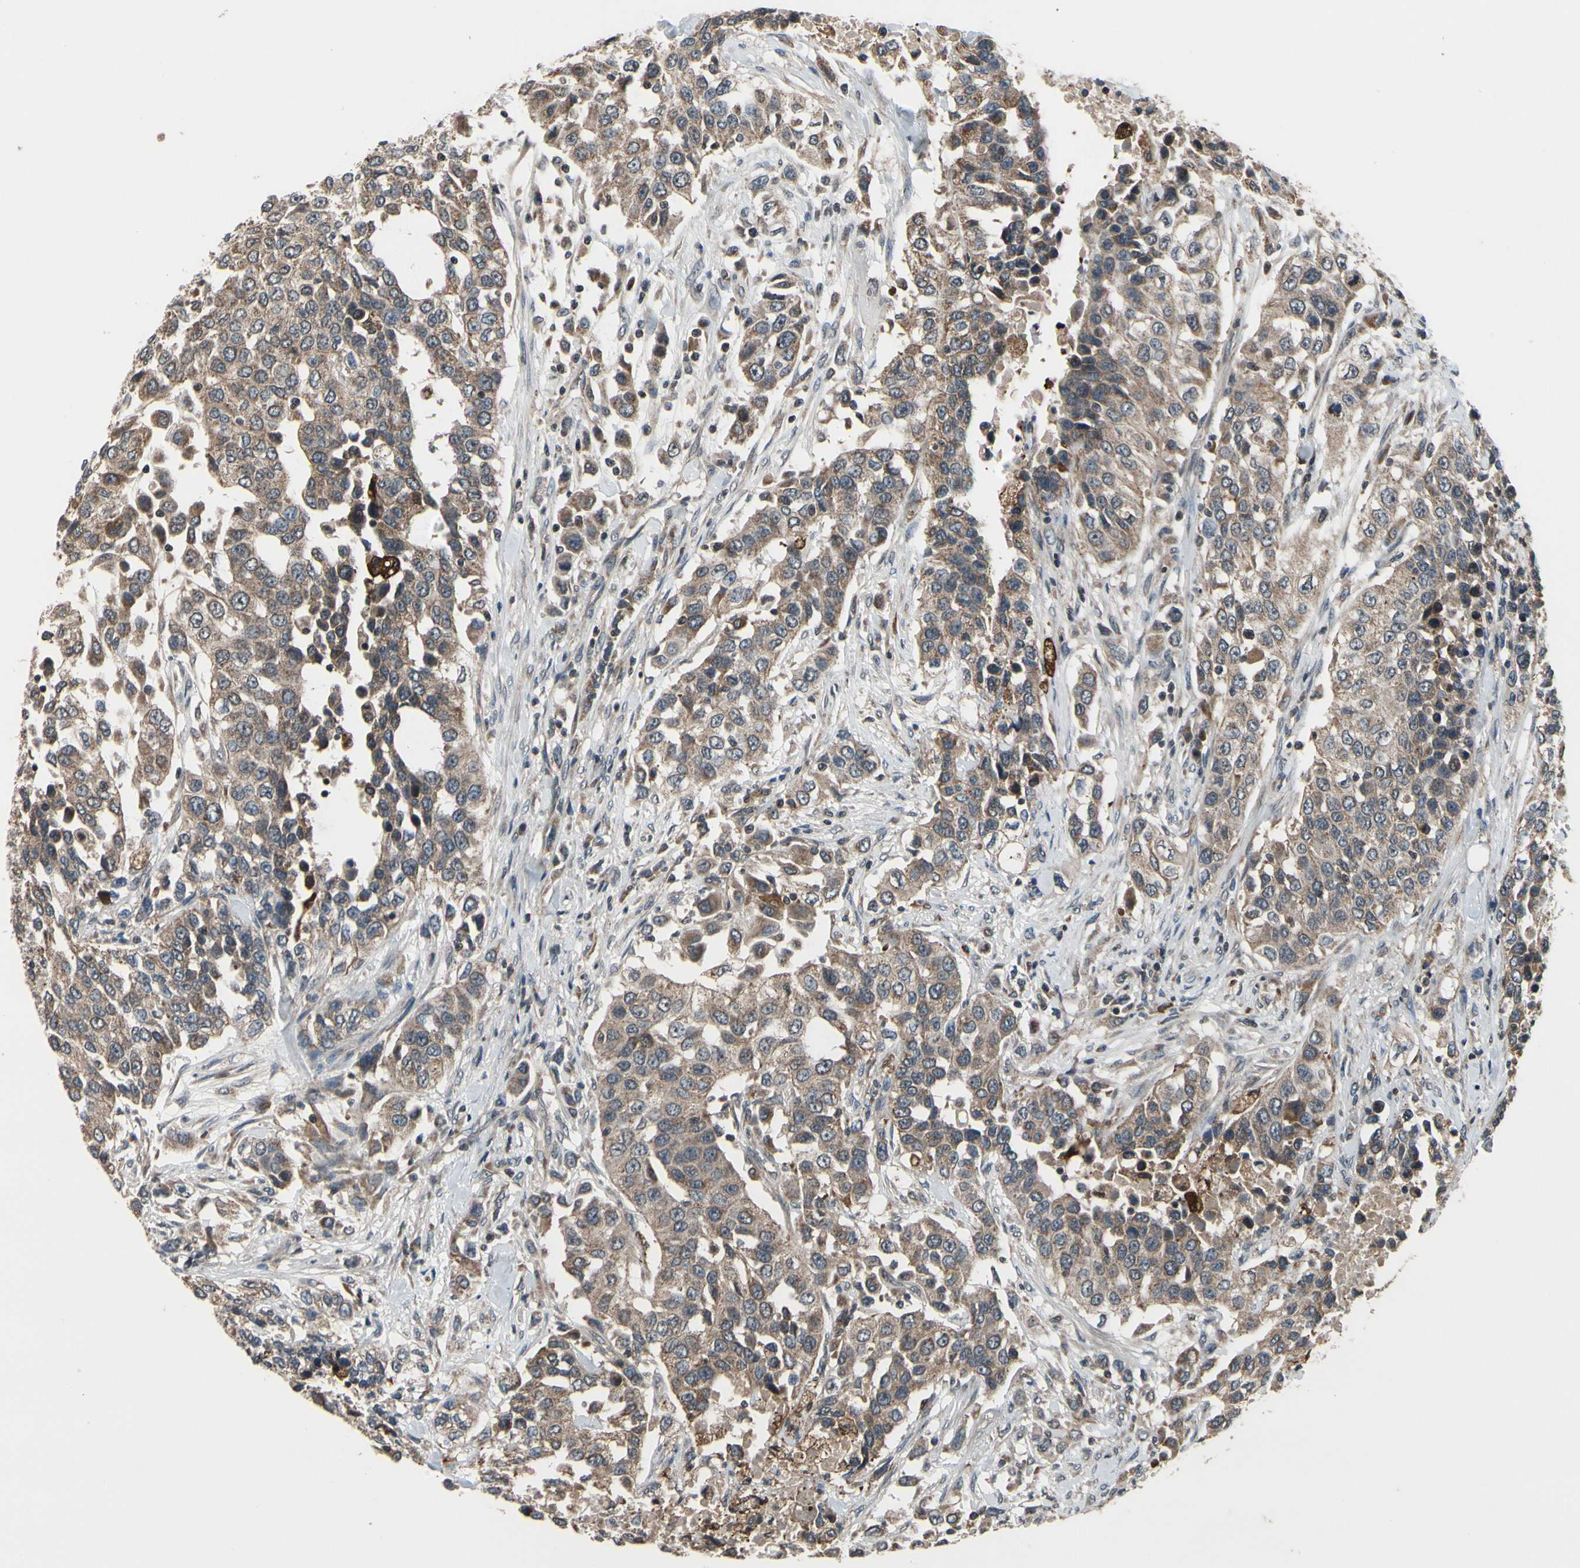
{"staining": {"intensity": "weak", "quantity": ">75%", "location": "cytoplasmic/membranous"}, "tissue": "urothelial cancer", "cell_type": "Tumor cells", "image_type": "cancer", "snomed": [{"axis": "morphology", "description": "Urothelial carcinoma, High grade"}, {"axis": "topography", "description": "Urinary bladder"}], "caption": "Immunohistochemistry (IHC) (DAB (3,3'-diaminobenzidine)) staining of high-grade urothelial carcinoma exhibits weak cytoplasmic/membranous protein expression in approximately >75% of tumor cells. (DAB (3,3'-diaminobenzidine) IHC, brown staining for protein, blue staining for nuclei).", "gene": "MBTPS2", "patient": {"sex": "female", "age": 80}}